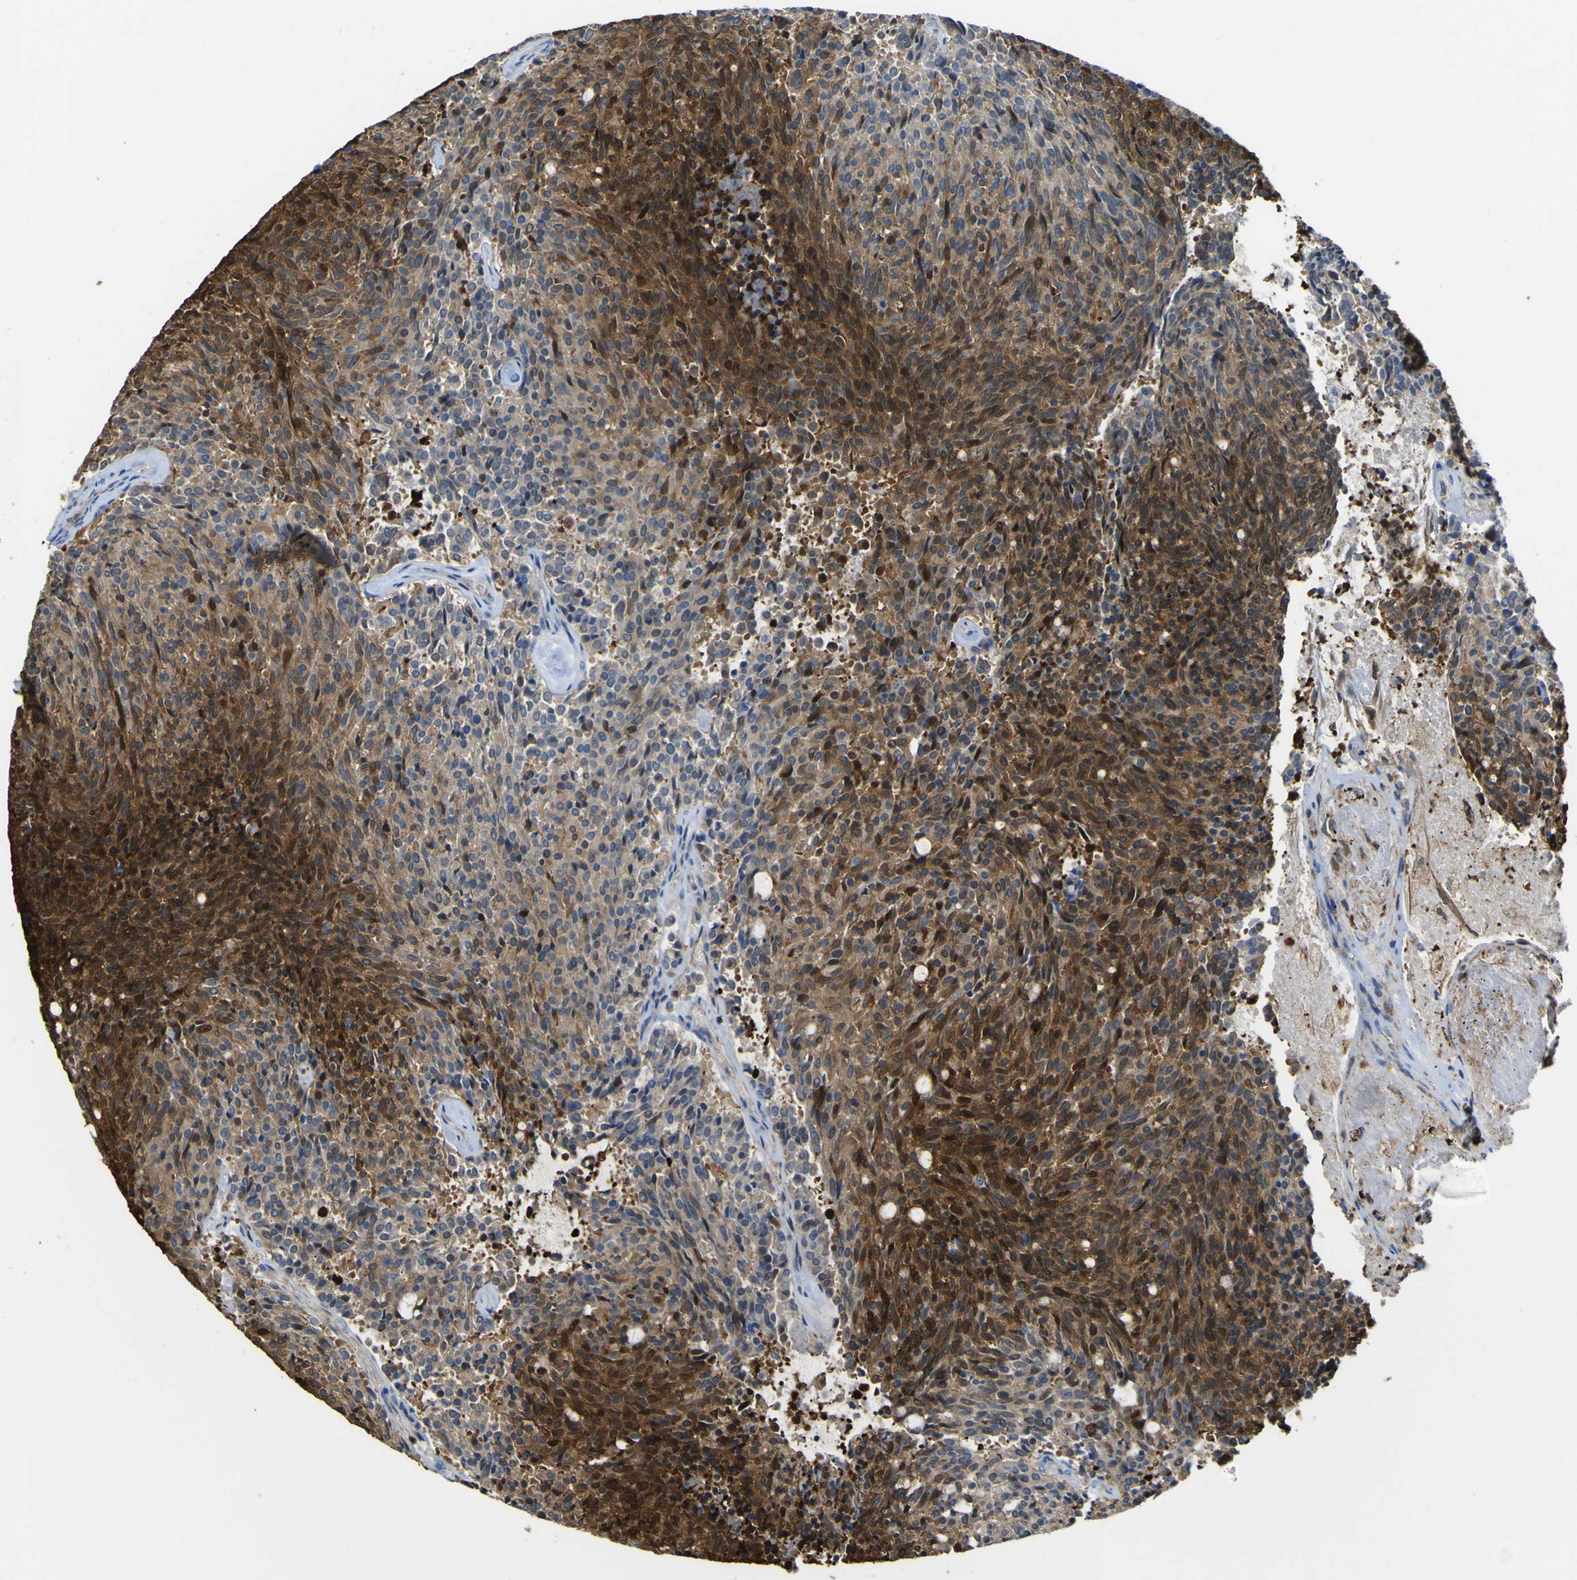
{"staining": {"intensity": "moderate", "quantity": ">75%", "location": "cytoplasmic/membranous,nuclear"}, "tissue": "carcinoid", "cell_type": "Tumor cells", "image_type": "cancer", "snomed": [{"axis": "morphology", "description": "Carcinoid, malignant, NOS"}, {"axis": "topography", "description": "Pancreas"}], "caption": "Moderate cytoplasmic/membranous and nuclear staining is seen in about >75% of tumor cells in carcinoid.", "gene": "ABHD3", "patient": {"sex": "female", "age": 54}}